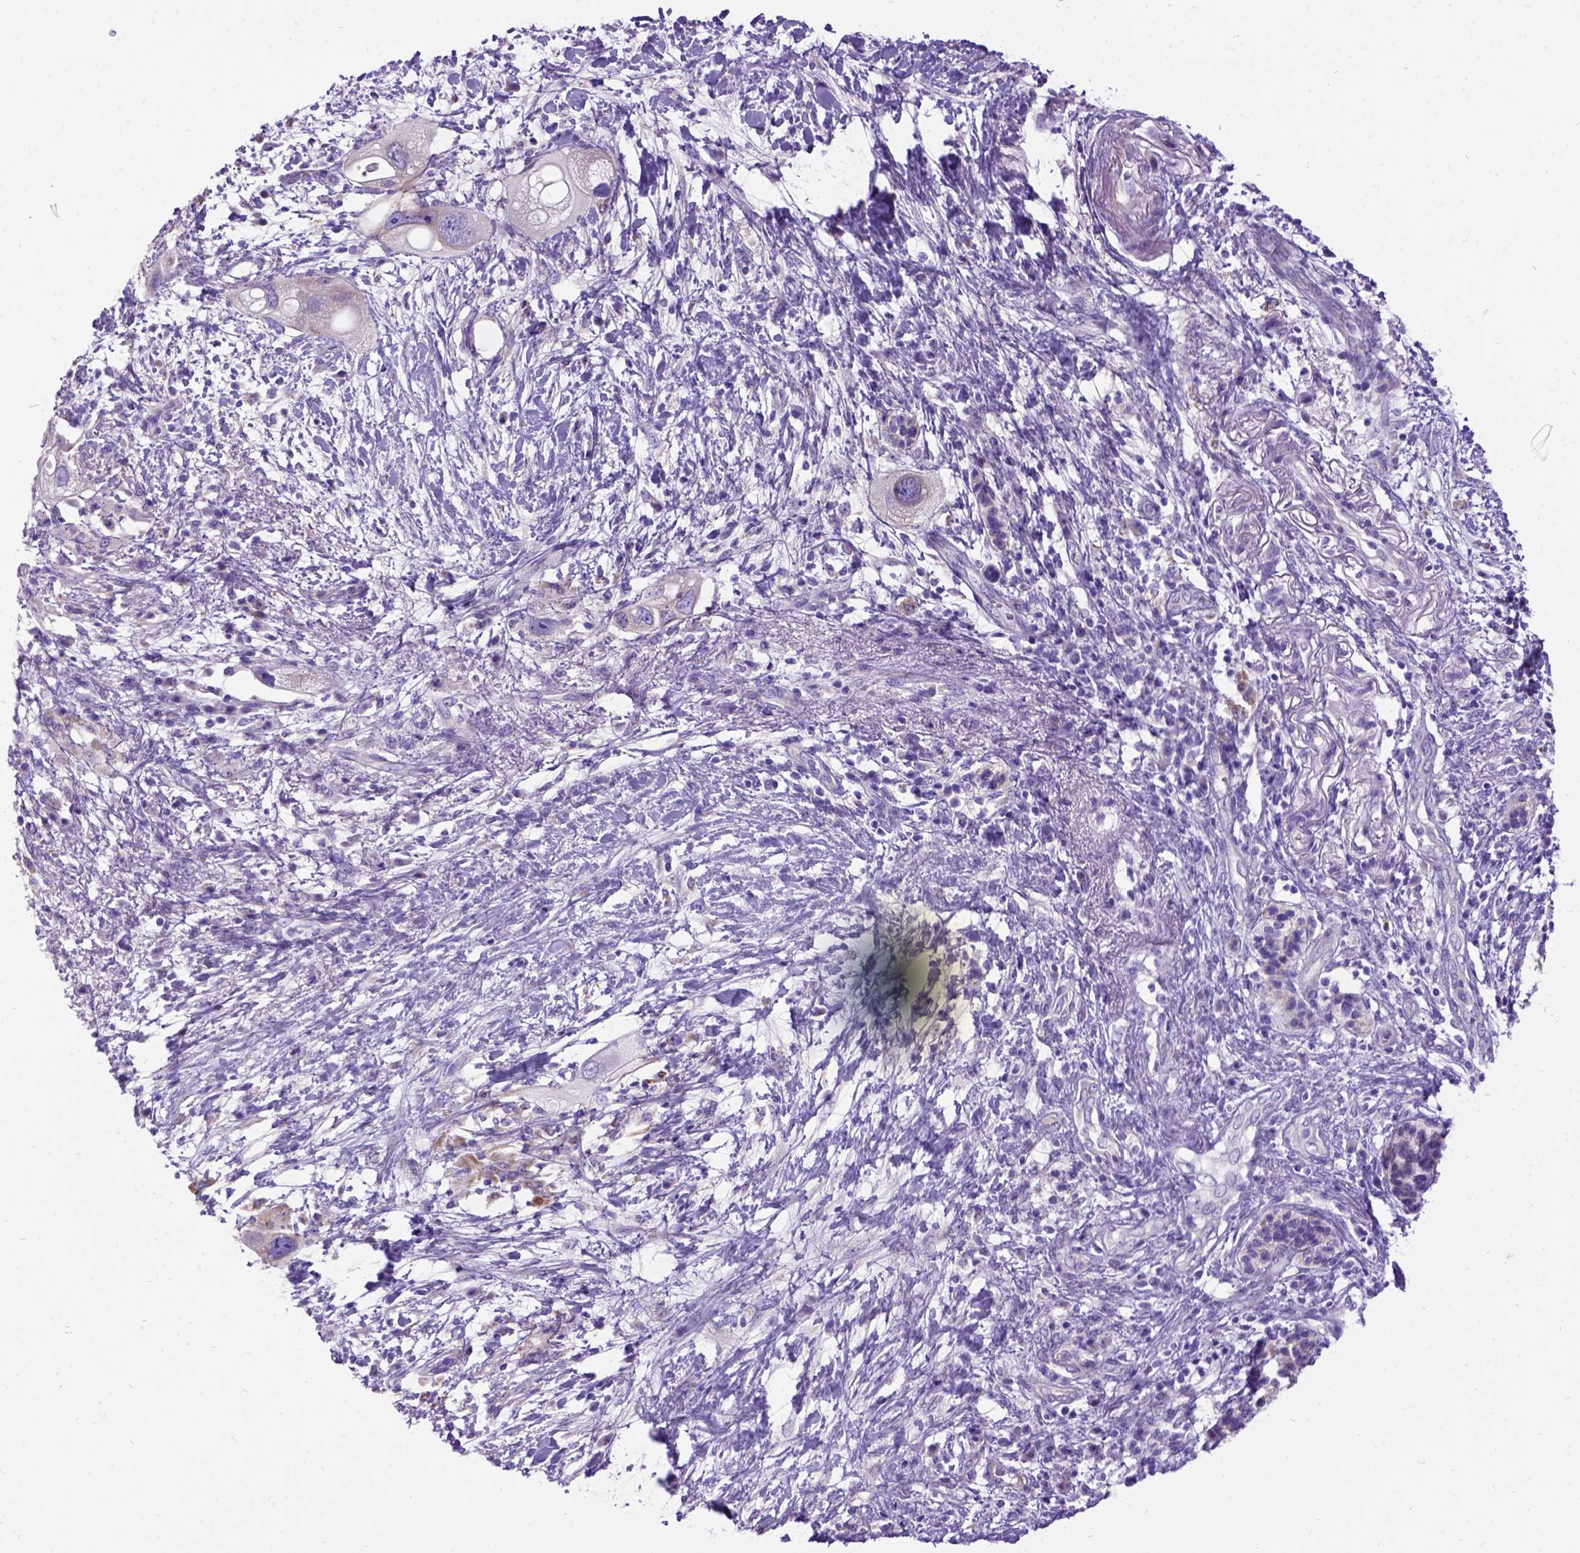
{"staining": {"intensity": "negative", "quantity": "none", "location": "none"}, "tissue": "pancreatic cancer", "cell_type": "Tumor cells", "image_type": "cancer", "snomed": [{"axis": "morphology", "description": "Adenocarcinoma, NOS"}, {"axis": "topography", "description": "Pancreas"}], "caption": "Tumor cells show no significant protein expression in pancreatic cancer (adenocarcinoma). (DAB (3,3'-diaminobenzidine) IHC, high magnification).", "gene": "CFAP54", "patient": {"sex": "female", "age": 72}}